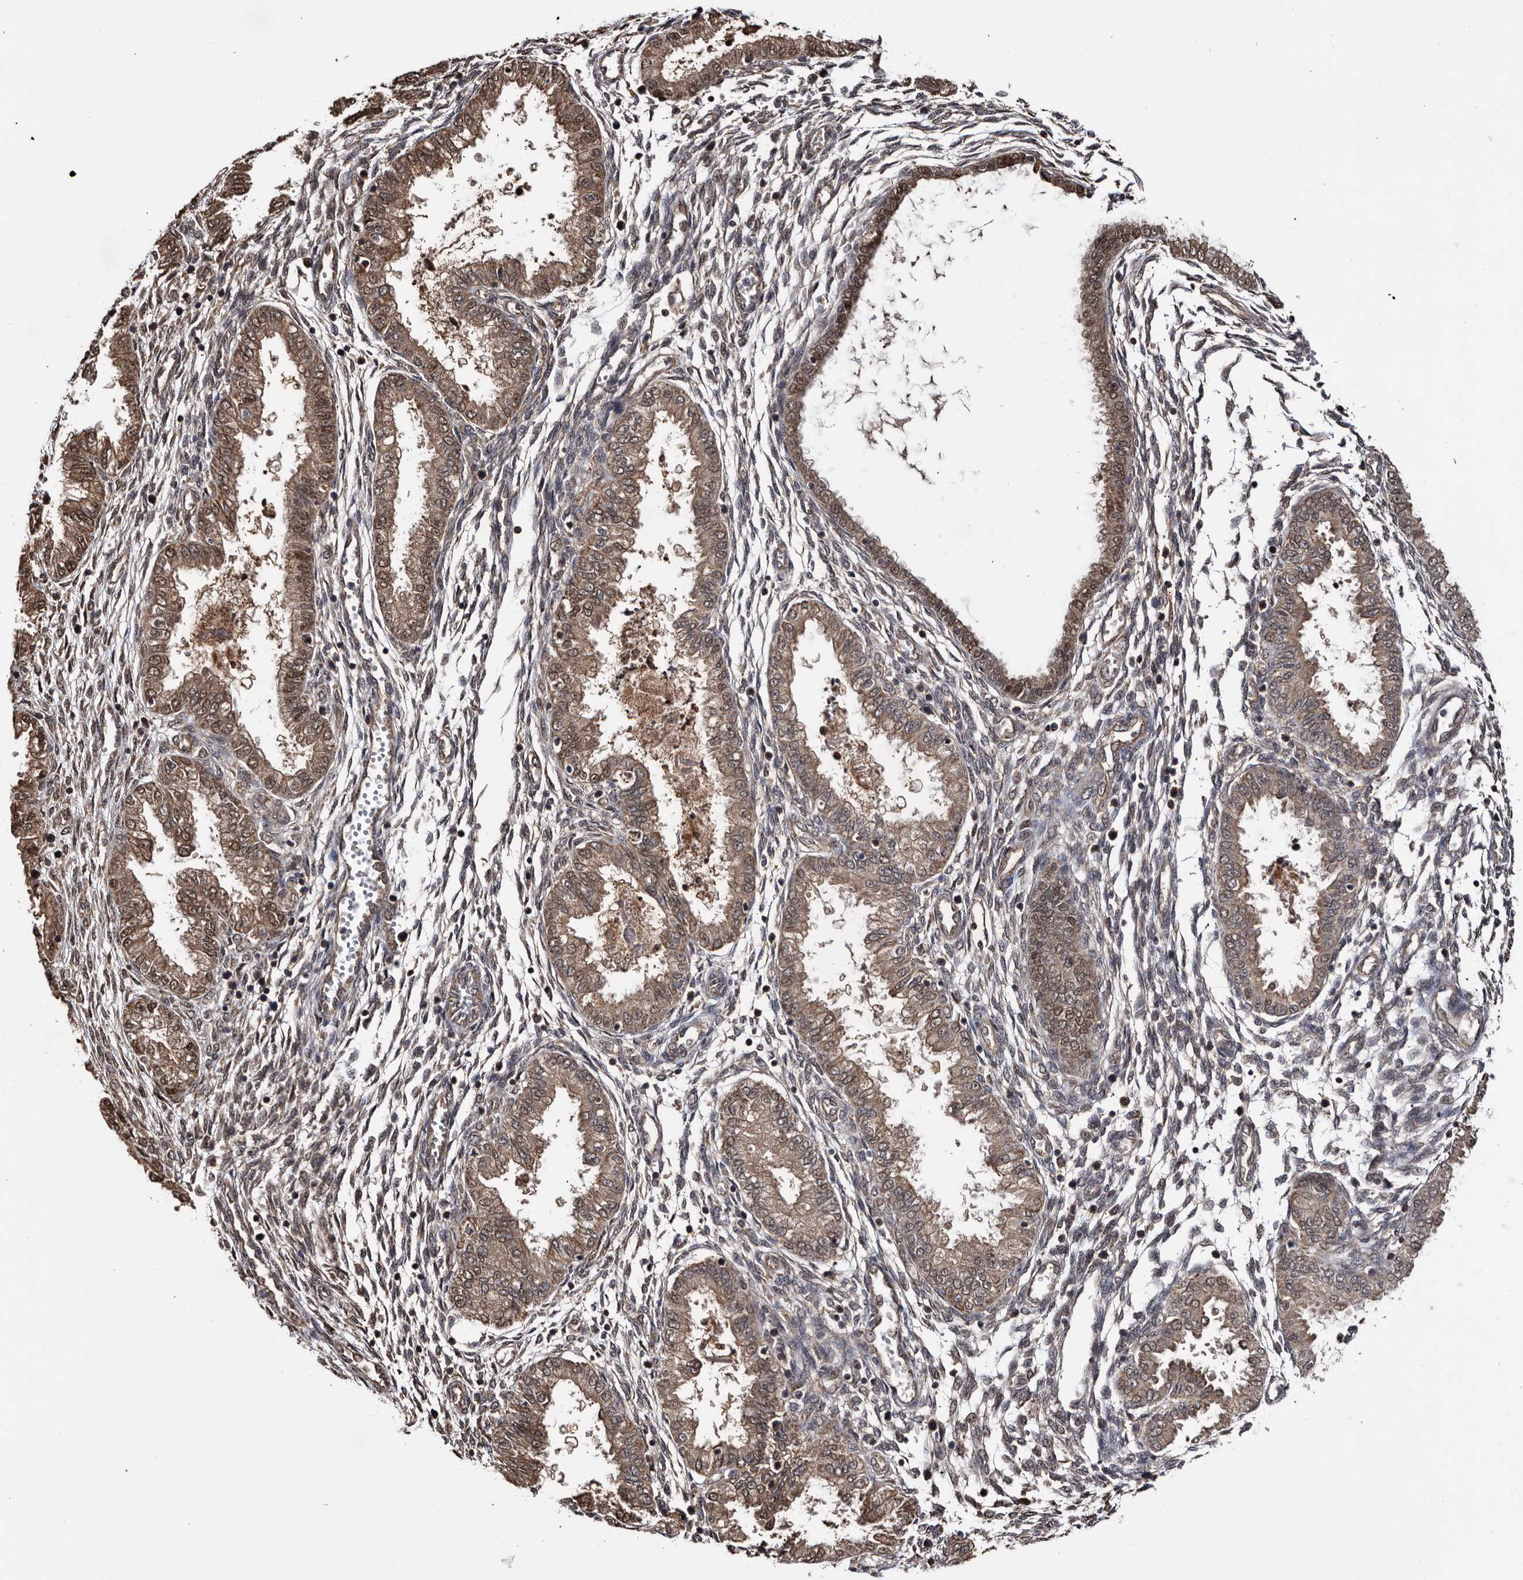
{"staining": {"intensity": "weak", "quantity": "25%-75%", "location": "cytoplasmic/membranous"}, "tissue": "endometrium", "cell_type": "Cells in endometrial stroma", "image_type": "normal", "snomed": [{"axis": "morphology", "description": "Normal tissue, NOS"}, {"axis": "topography", "description": "Endometrium"}], "caption": "Human endometrium stained for a protein (brown) displays weak cytoplasmic/membranous positive expression in about 25%-75% of cells in endometrial stroma.", "gene": "TTI2", "patient": {"sex": "female", "age": 33}}